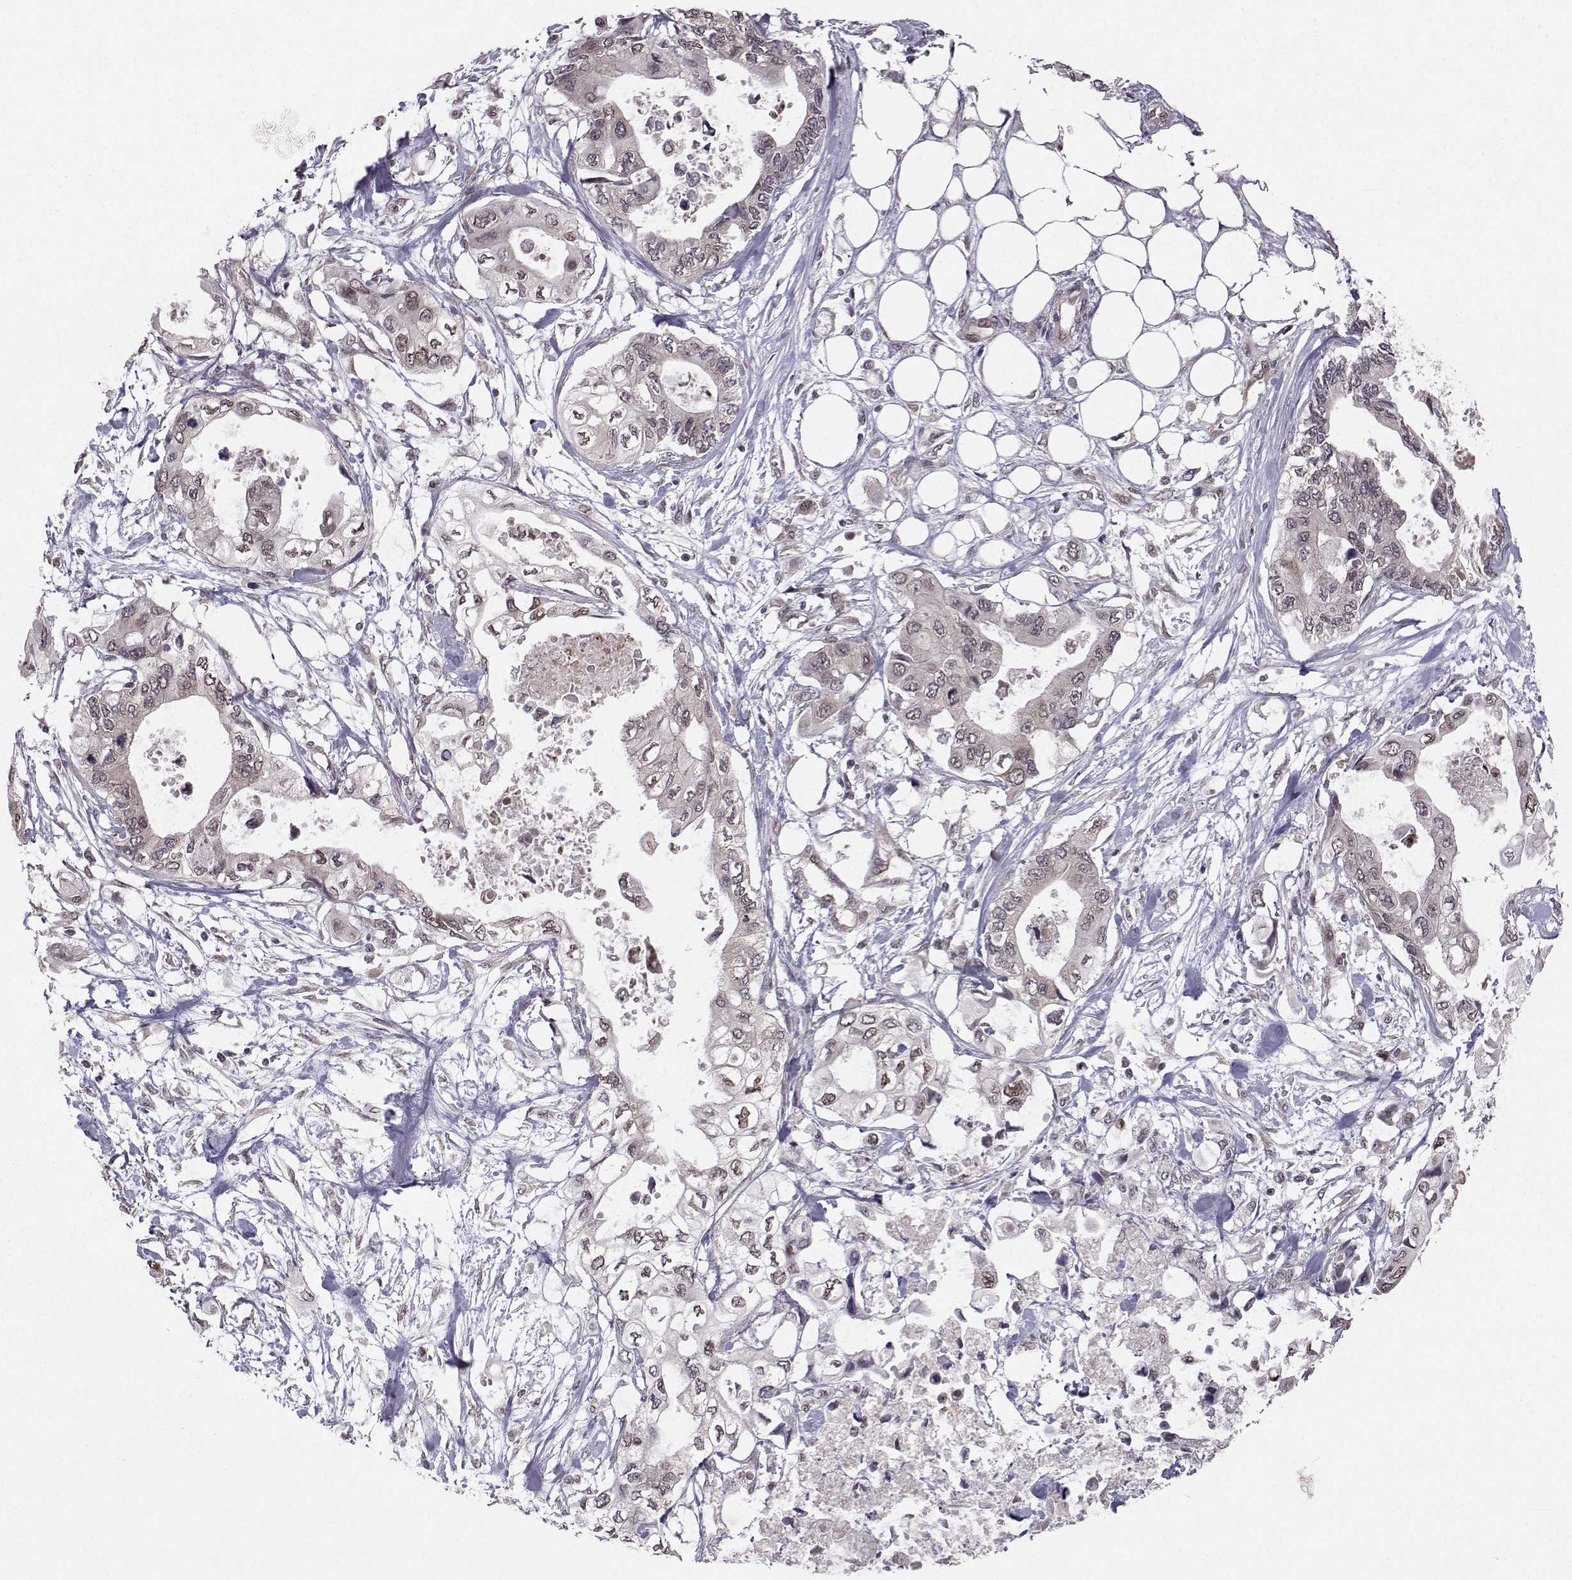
{"staining": {"intensity": "weak", "quantity": "25%-75%", "location": "cytoplasmic/membranous"}, "tissue": "pancreatic cancer", "cell_type": "Tumor cells", "image_type": "cancer", "snomed": [{"axis": "morphology", "description": "Adenocarcinoma, NOS"}, {"axis": "topography", "description": "Pancreas"}], "caption": "Adenocarcinoma (pancreatic) stained with a brown dye exhibits weak cytoplasmic/membranous positive staining in about 25%-75% of tumor cells.", "gene": "PKN2", "patient": {"sex": "female", "age": 63}}